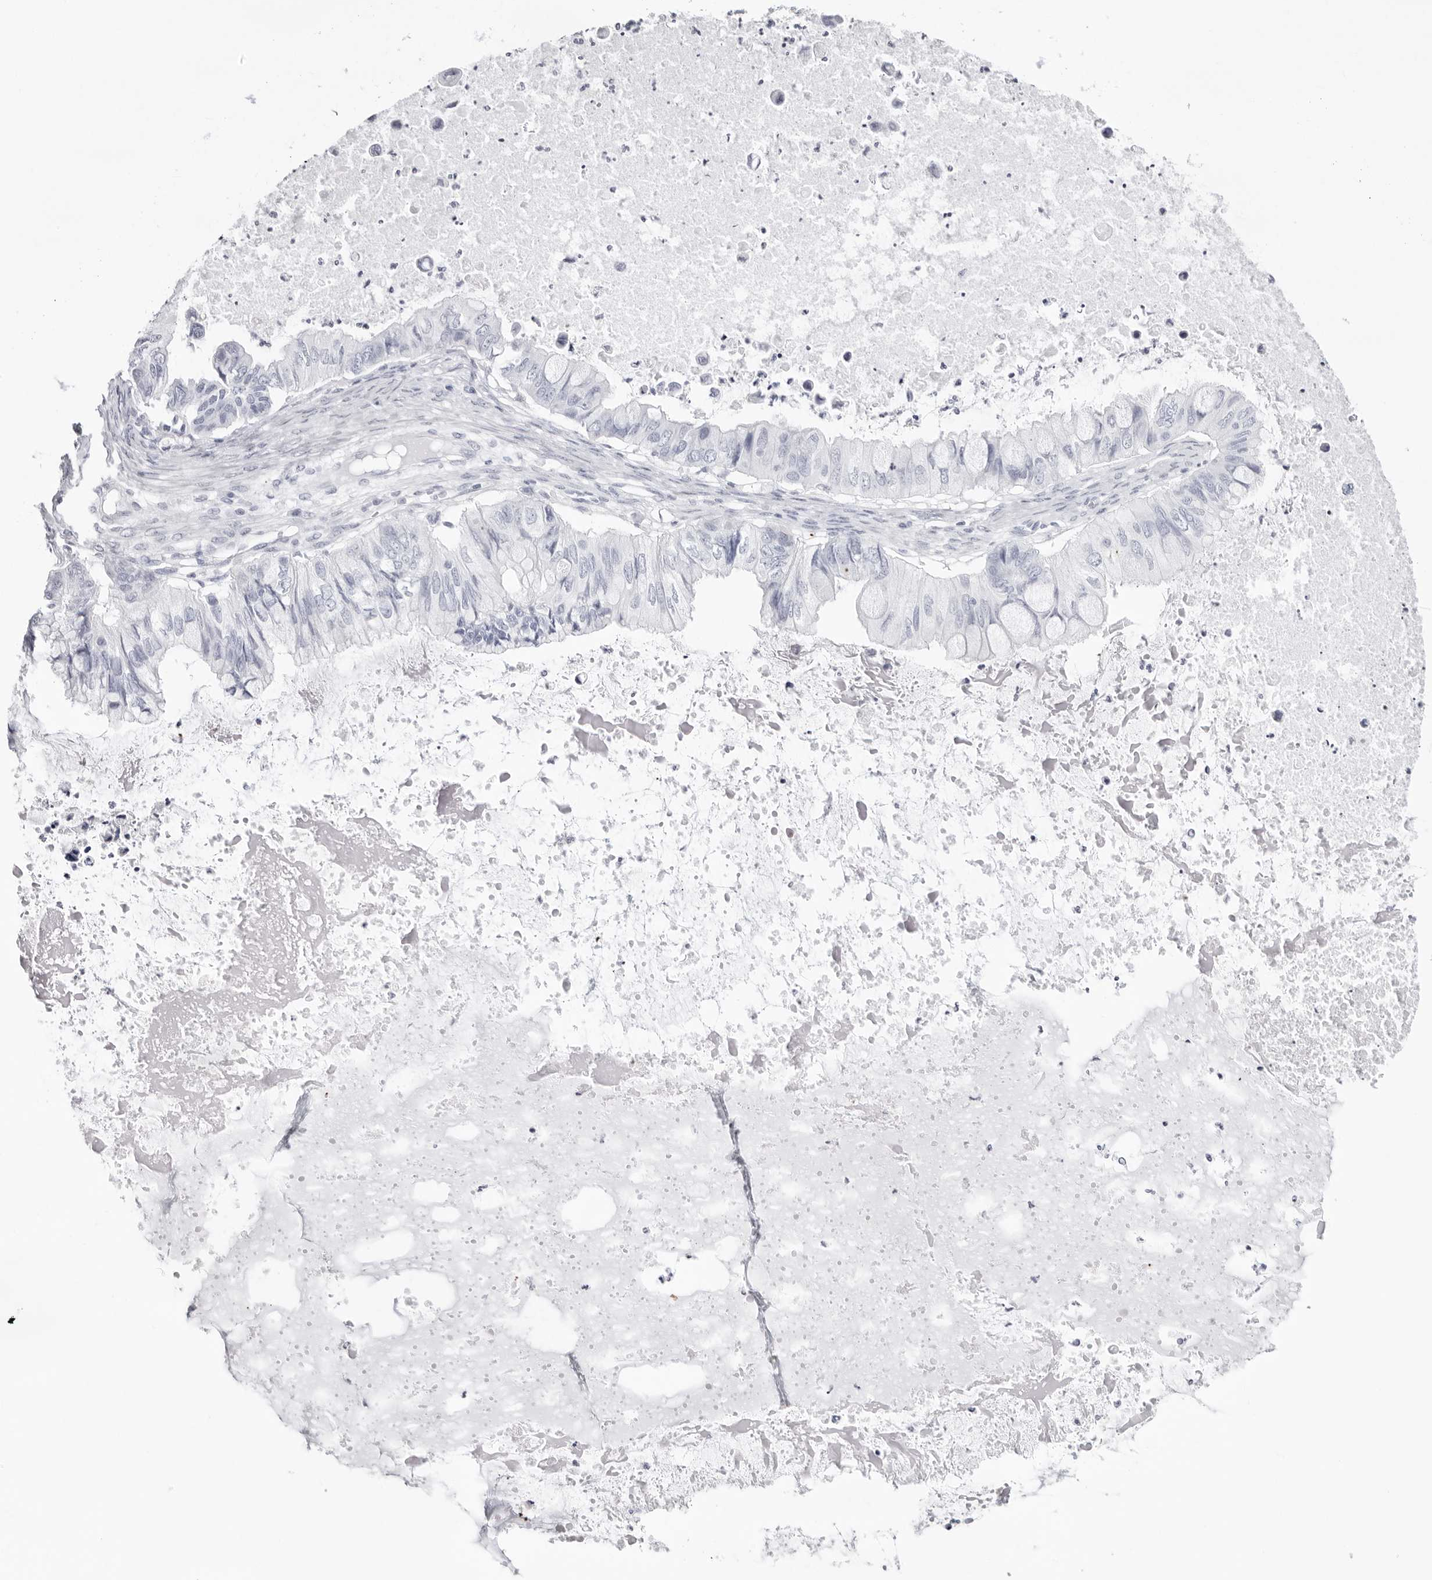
{"staining": {"intensity": "negative", "quantity": "none", "location": "none"}, "tissue": "ovarian cancer", "cell_type": "Tumor cells", "image_type": "cancer", "snomed": [{"axis": "morphology", "description": "Cystadenocarcinoma, mucinous, NOS"}, {"axis": "topography", "description": "Ovary"}], "caption": "This histopathology image is of ovarian cancer (mucinous cystadenocarcinoma) stained with IHC to label a protein in brown with the nuclei are counter-stained blue. There is no positivity in tumor cells.", "gene": "INSL3", "patient": {"sex": "female", "age": 80}}